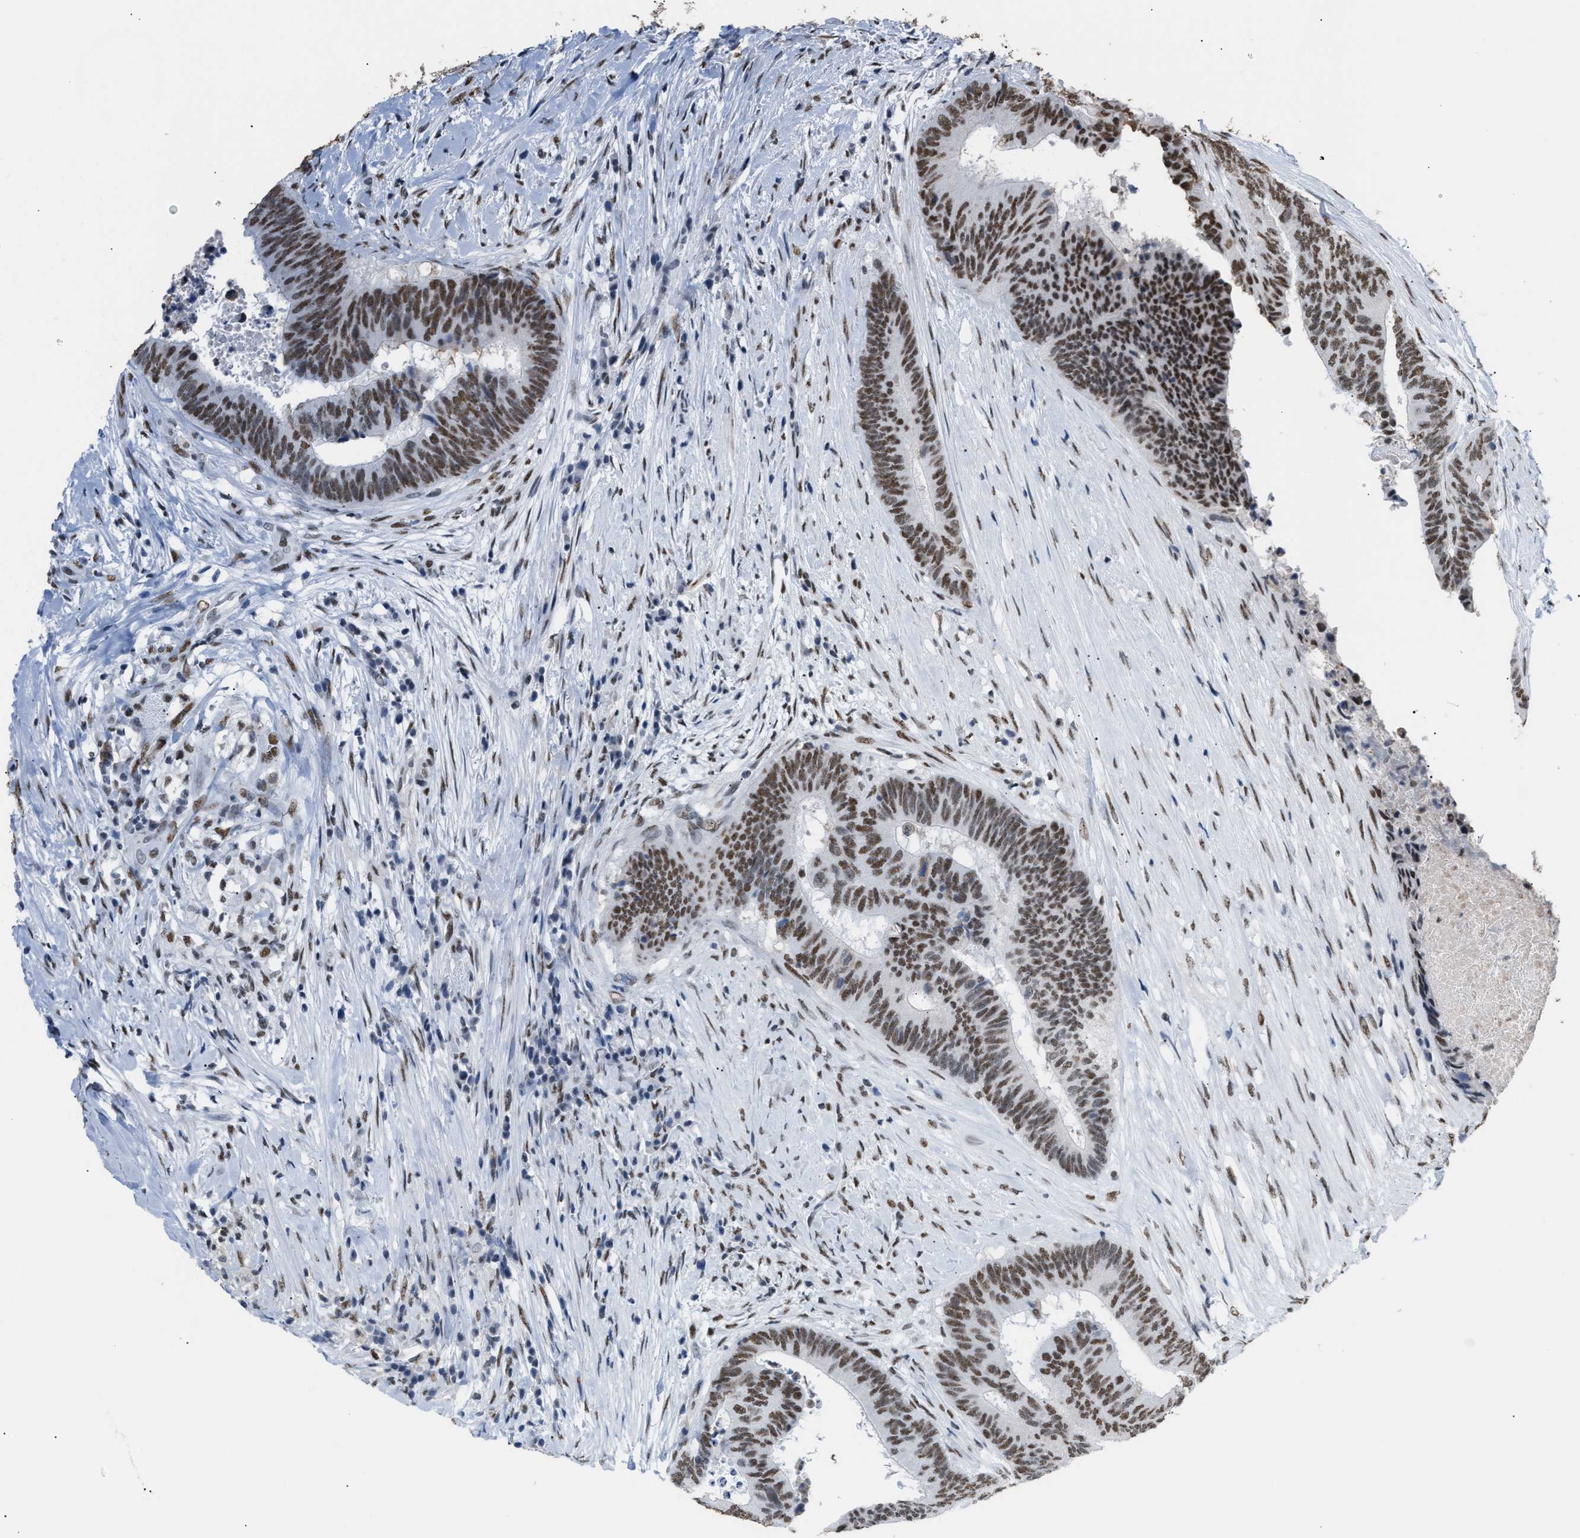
{"staining": {"intensity": "moderate", "quantity": ">75%", "location": "nuclear"}, "tissue": "colorectal cancer", "cell_type": "Tumor cells", "image_type": "cancer", "snomed": [{"axis": "morphology", "description": "Adenocarcinoma, NOS"}, {"axis": "topography", "description": "Rectum"}], "caption": "A high-resolution photomicrograph shows IHC staining of colorectal adenocarcinoma, which exhibits moderate nuclear expression in about >75% of tumor cells.", "gene": "CCAR2", "patient": {"sex": "male", "age": 72}}